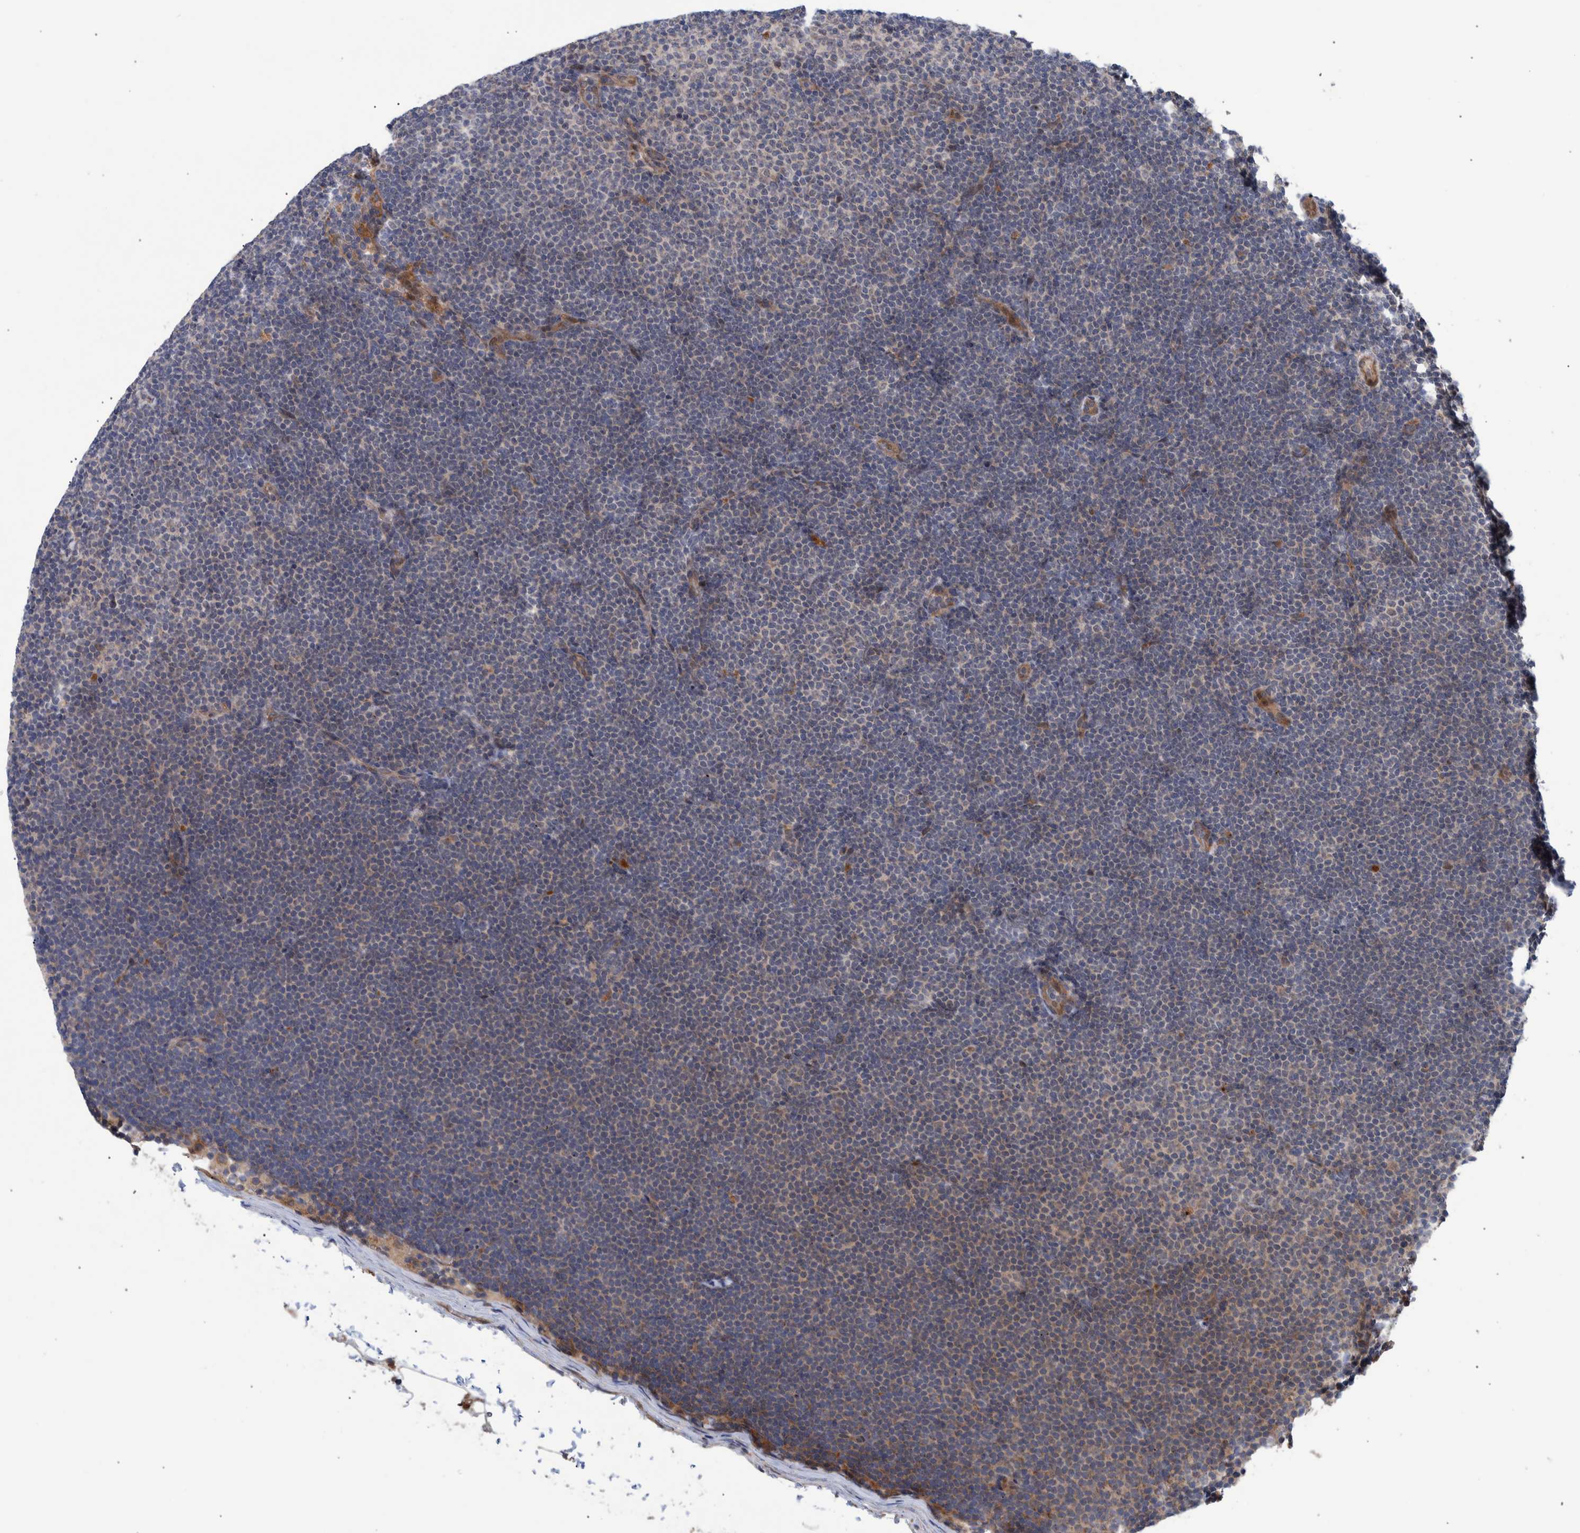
{"staining": {"intensity": "weak", "quantity": "<25%", "location": "cytoplasmic/membranous"}, "tissue": "lymphoma", "cell_type": "Tumor cells", "image_type": "cancer", "snomed": [{"axis": "morphology", "description": "Malignant lymphoma, non-Hodgkin's type, Low grade"}, {"axis": "topography", "description": "Lymph node"}], "caption": "A high-resolution photomicrograph shows immunohistochemistry (IHC) staining of lymphoma, which reveals no significant positivity in tumor cells.", "gene": "B3GNTL1", "patient": {"sex": "female", "age": 53}}